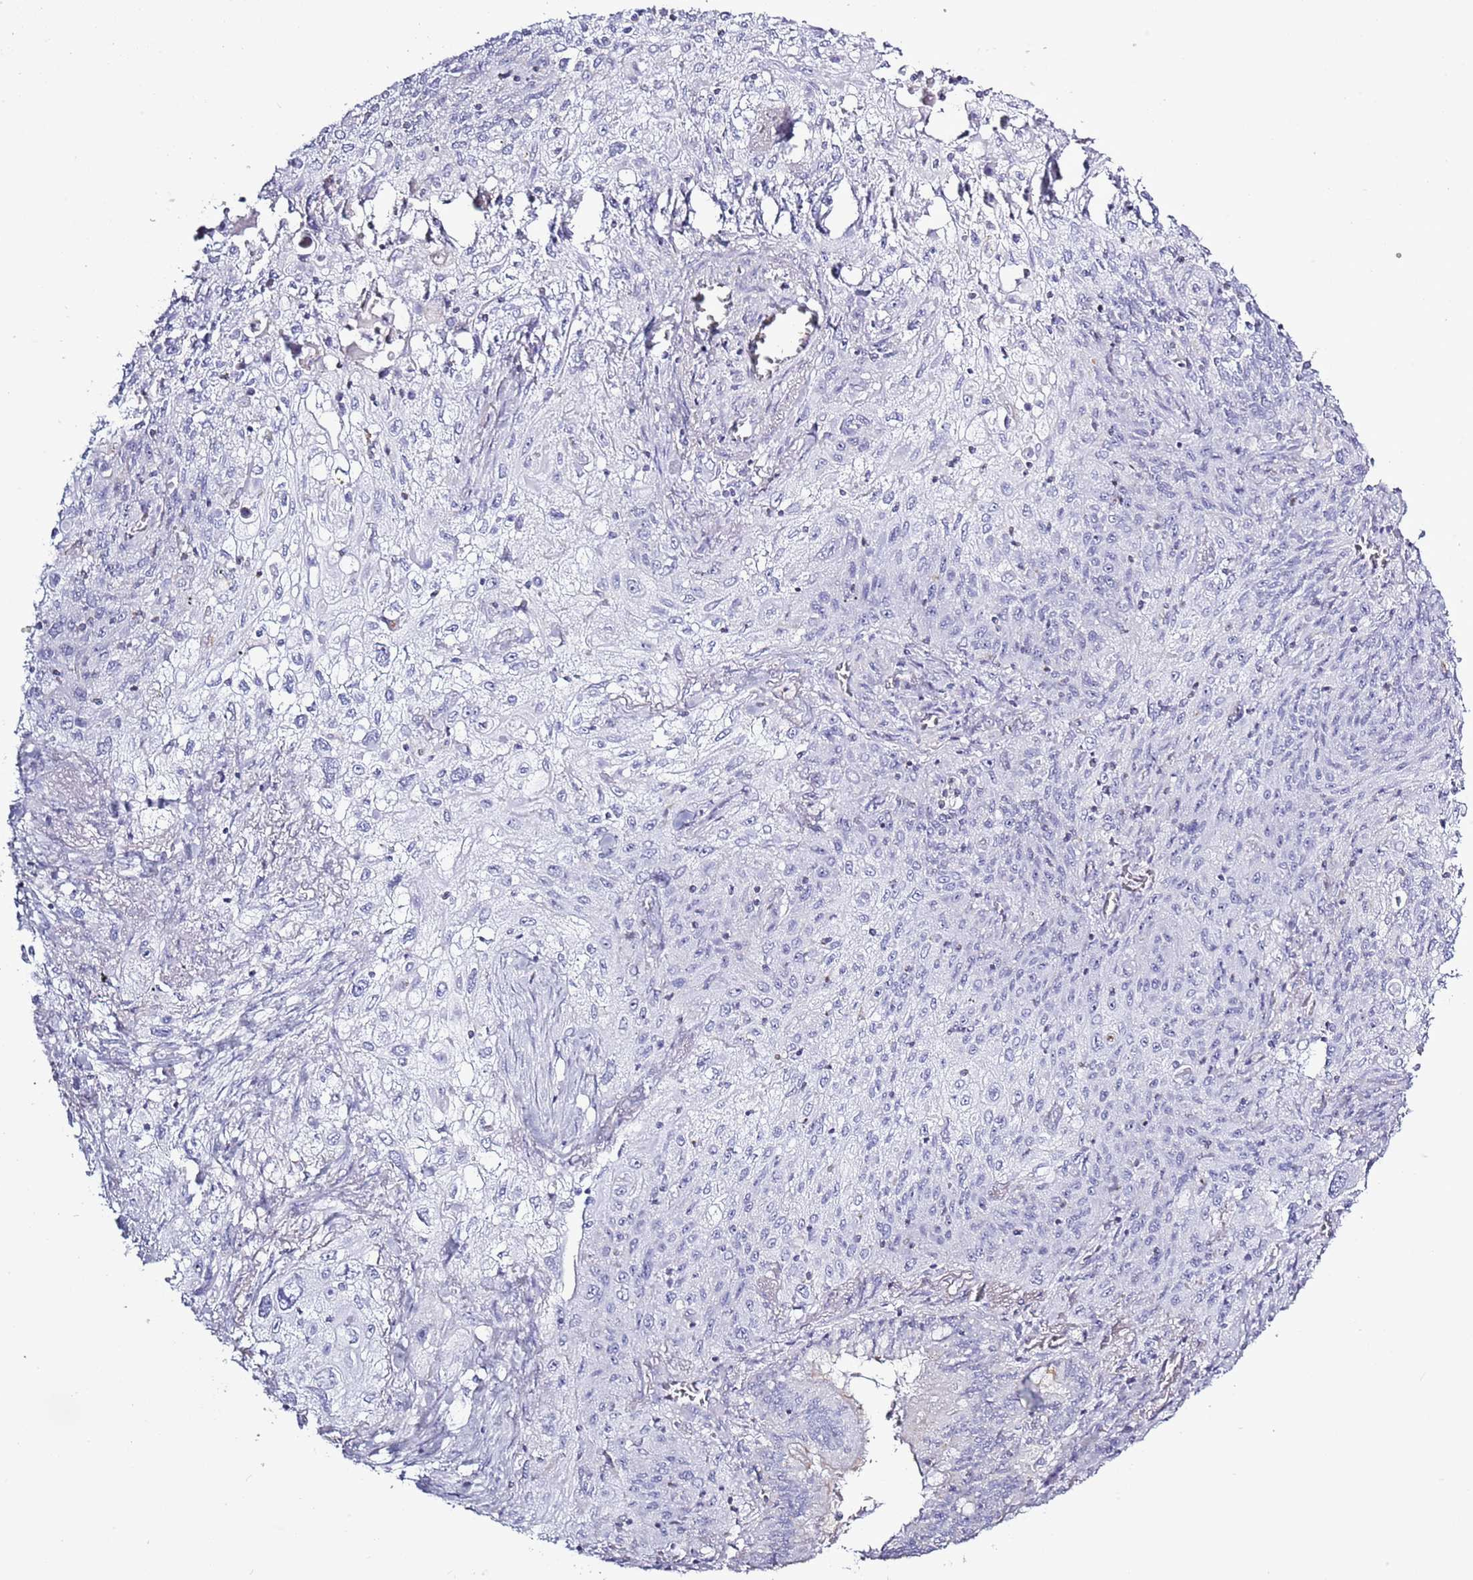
{"staining": {"intensity": "negative", "quantity": "none", "location": "none"}, "tissue": "lung cancer", "cell_type": "Tumor cells", "image_type": "cancer", "snomed": [{"axis": "morphology", "description": "Squamous cell carcinoma, NOS"}, {"axis": "topography", "description": "Lung"}], "caption": "IHC histopathology image of neoplastic tissue: human lung cancer stained with DAB (3,3'-diaminobenzidine) exhibits no significant protein expression in tumor cells.", "gene": "SLC23A1", "patient": {"sex": "female", "age": 69}}